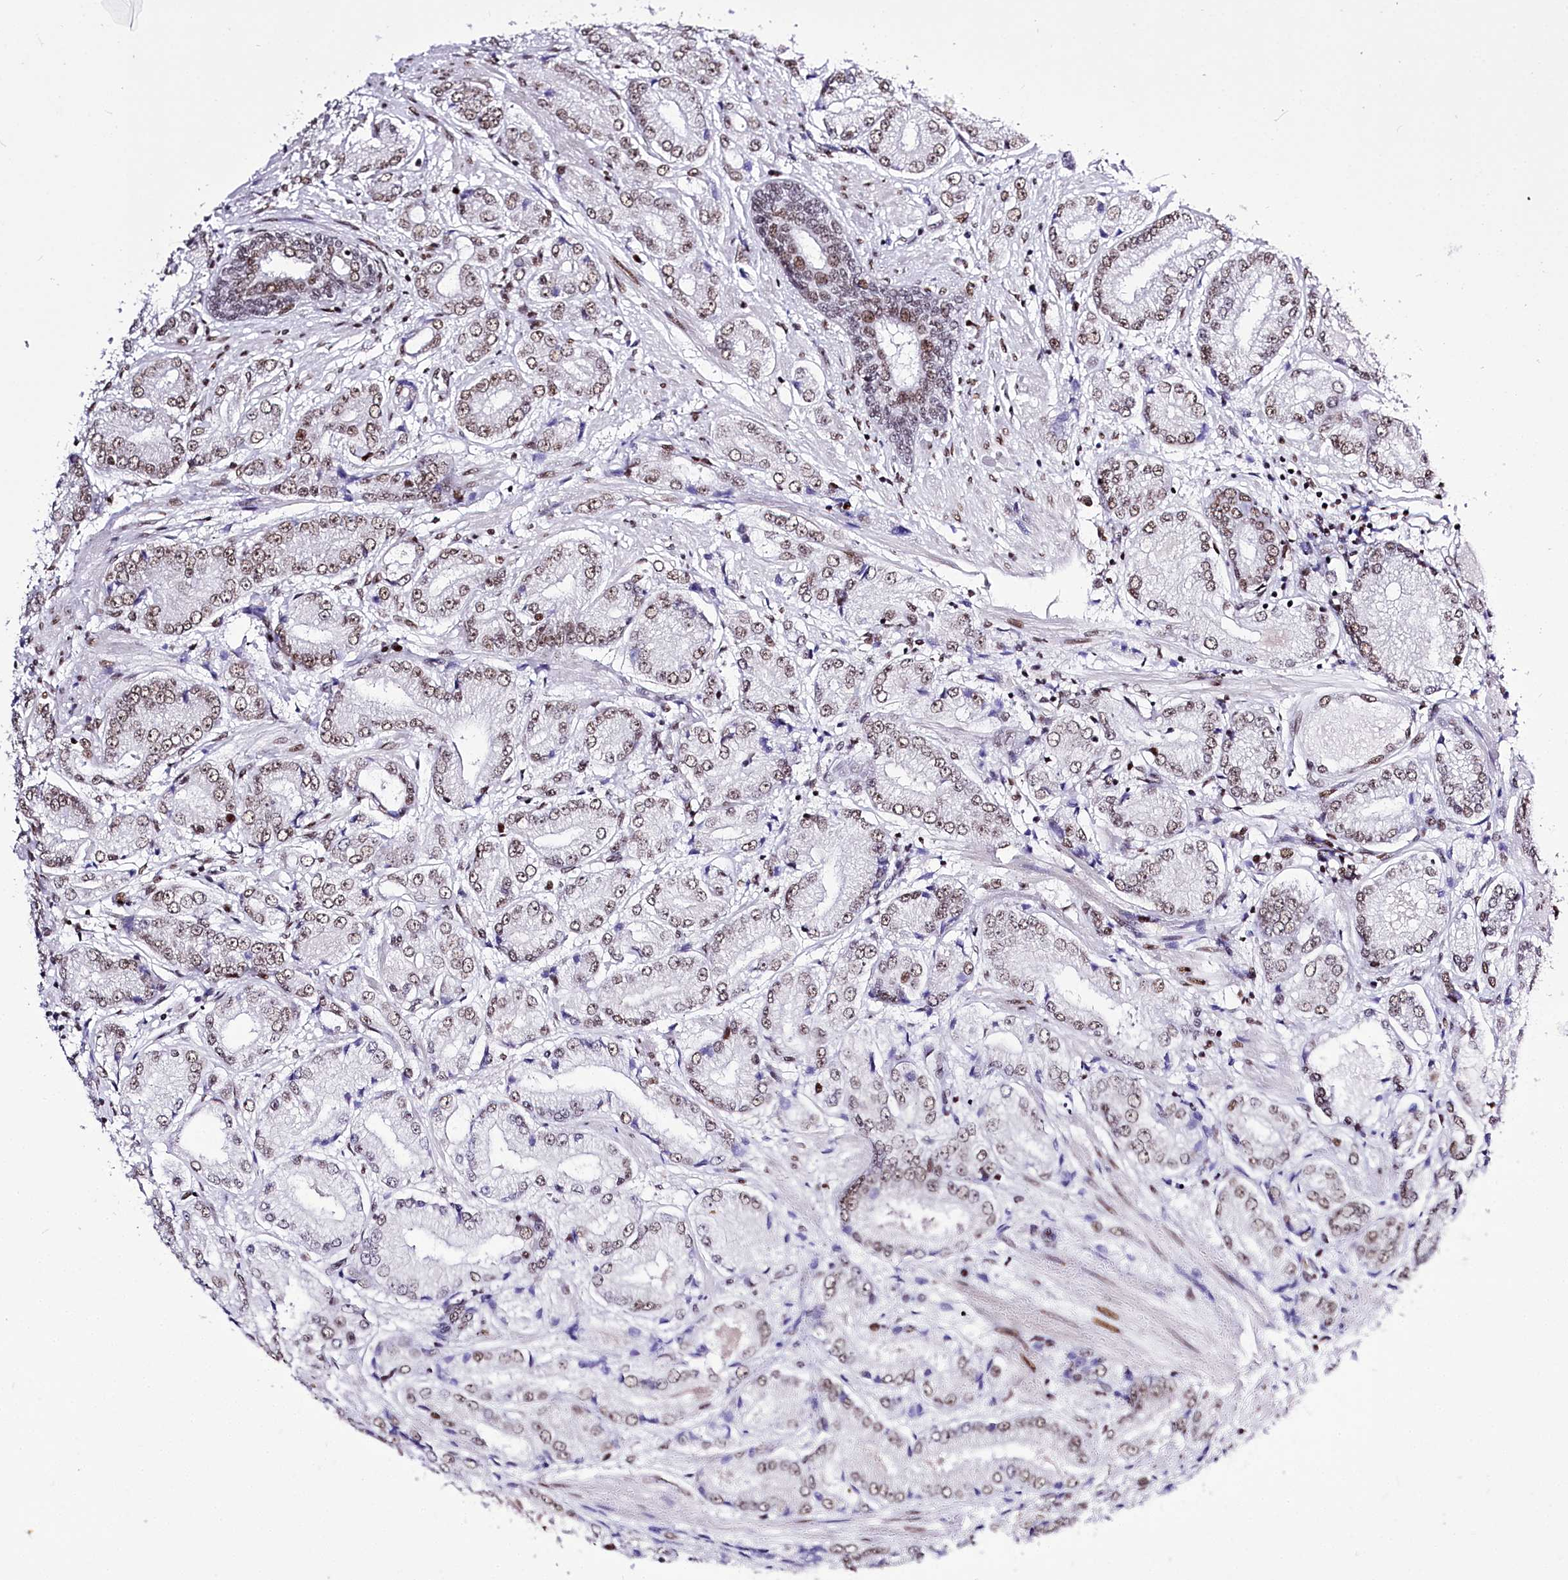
{"staining": {"intensity": "moderate", "quantity": "<25%", "location": "nuclear"}, "tissue": "prostate cancer", "cell_type": "Tumor cells", "image_type": "cancer", "snomed": [{"axis": "morphology", "description": "Adenocarcinoma, High grade"}, {"axis": "topography", "description": "Prostate"}], "caption": "Prostate cancer (high-grade adenocarcinoma) stained with a brown dye shows moderate nuclear positive staining in about <25% of tumor cells.", "gene": "POU4F3", "patient": {"sex": "male", "age": 59}}